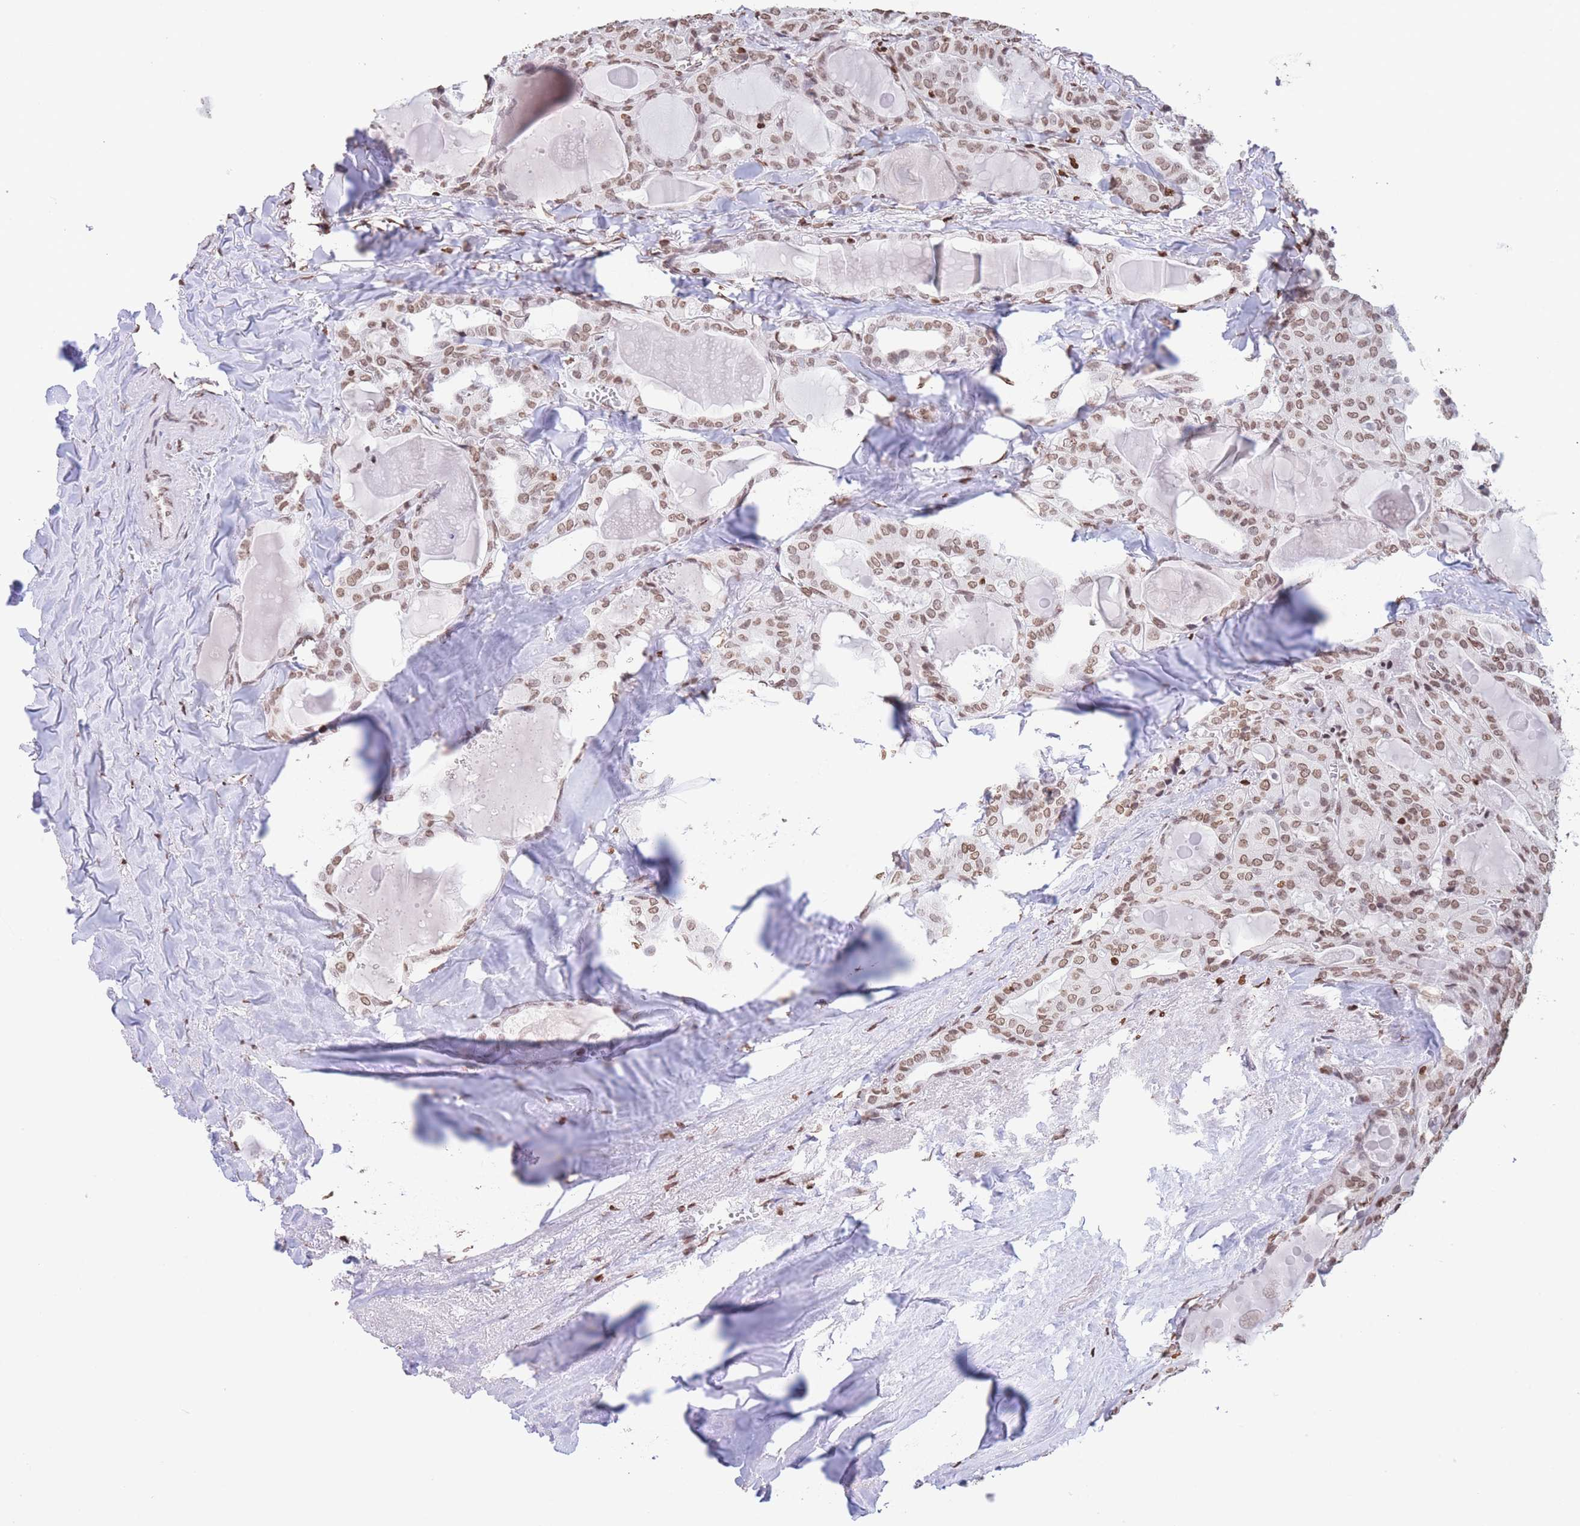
{"staining": {"intensity": "moderate", "quantity": ">75%", "location": "nuclear"}, "tissue": "thyroid cancer", "cell_type": "Tumor cells", "image_type": "cancer", "snomed": [{"axis": "morphology", "description": "Papillary adenocarcinoma, NOS"}, {"axis": "topography", "description": "Thyroid gland"}], "caption": "DAB immunohistochemical staining of papillary adenocarcinoma (thyroid) reveals moderate nuclear protein positivity in about >75% of tumor cells. (Brightfield microscopy of DAB IHC at high magnification).", "gene": "H2BC11", "patient": {"sex": "male", "age": 52}}